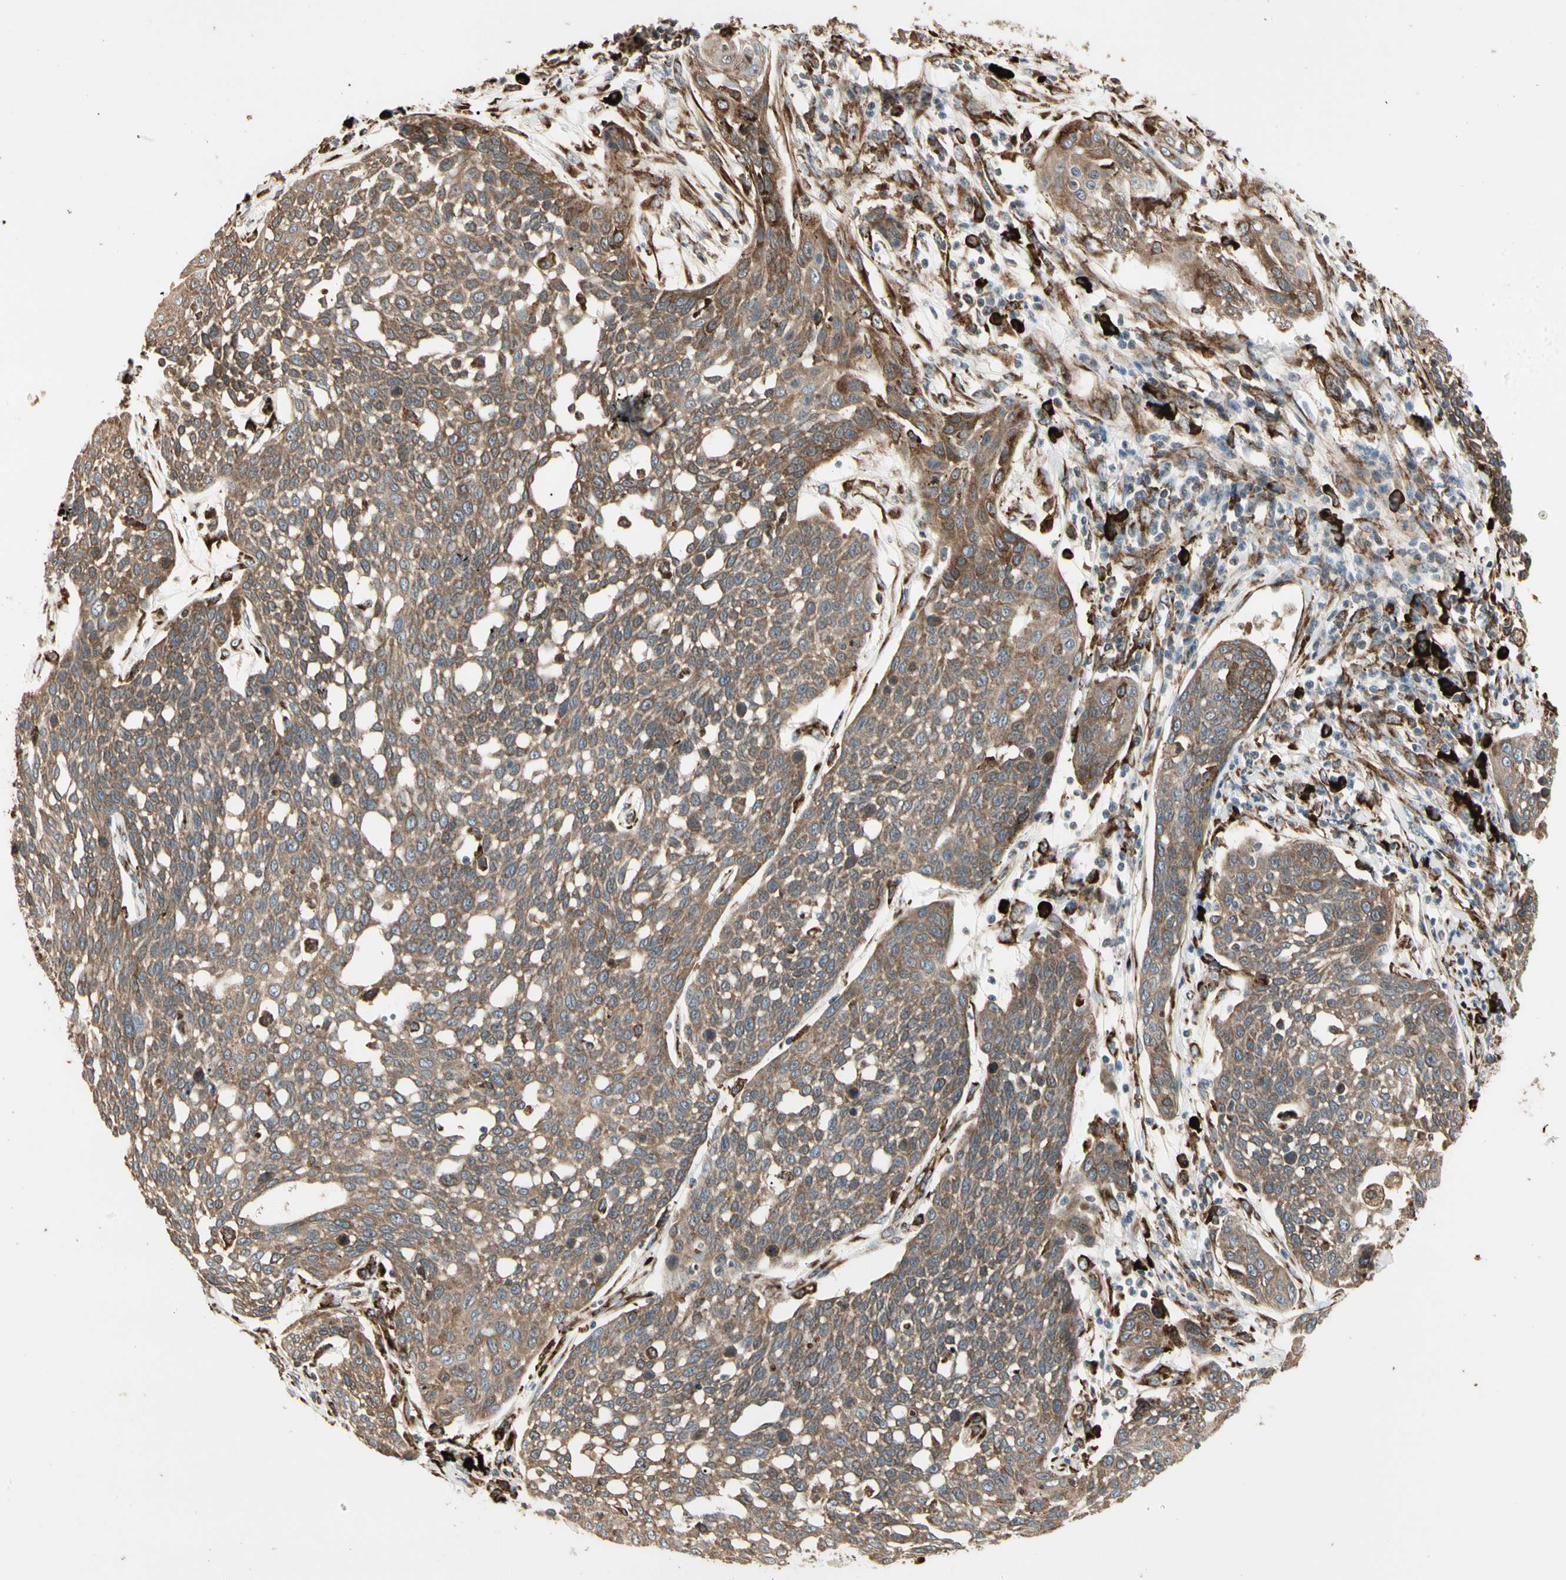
{"staining": {"intensity": "moderate", "quantity": ">75%", "location": "cytoplasmic/membranous"}, "tissue": "cervical cancer", "cell_type": "Tumor cells", "image_type": "cancer", "snomed": [{"axis": "morphology", "description": "Squamous cell carcinoma, NOS"}, {"axis": "topography", "description": "Cervix"}], "caption": "Squamous cell carcinoma (cervical) stained with a brown dye demonstrates moderate cytoplasmic/membranous positive expression in about >75% of tumor cells.", "gene": "HSP90B1", "patient": {"sex": "female", "age": 34}}